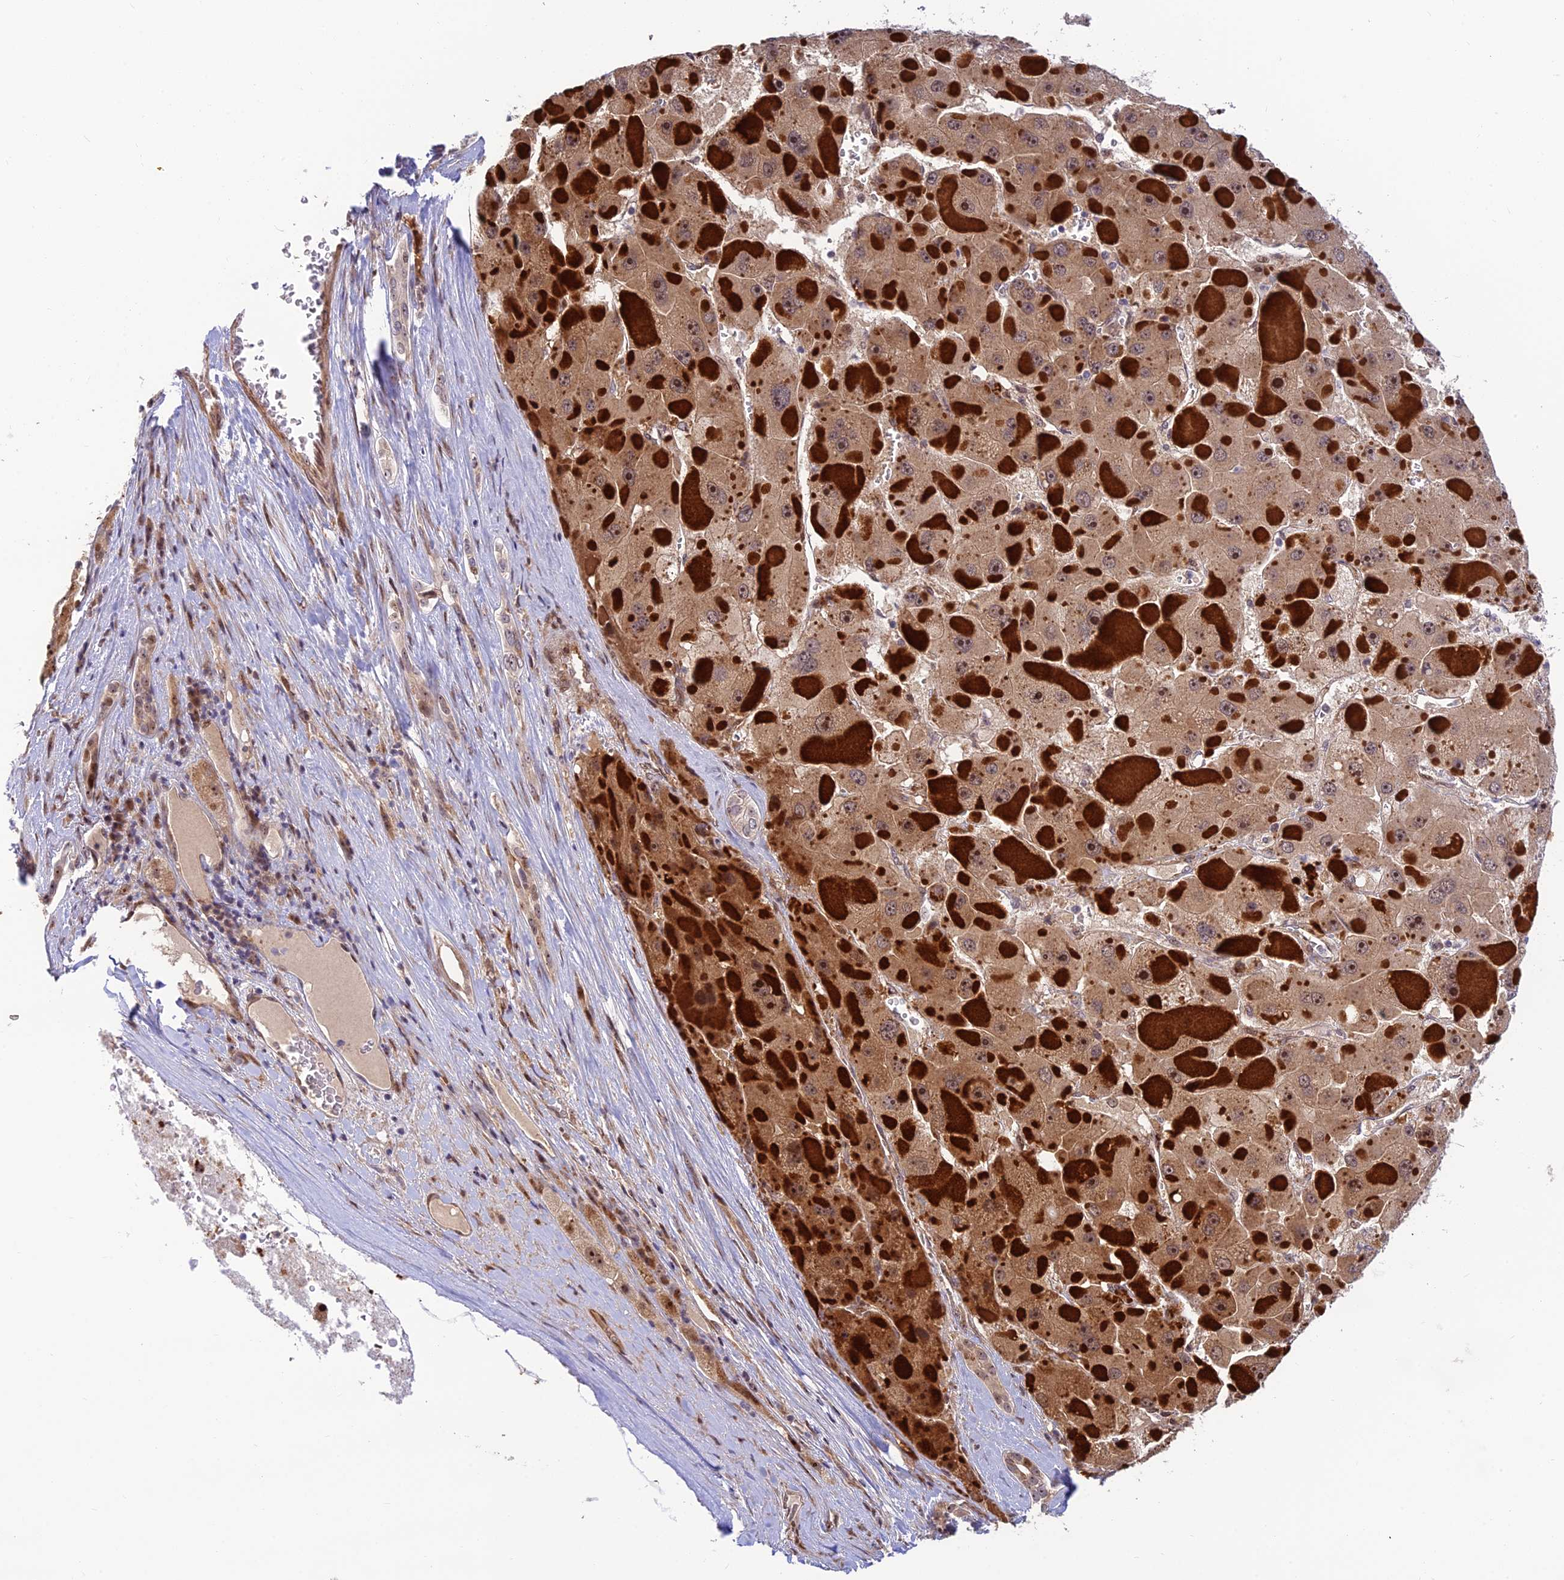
{"staining": {"intensity": "moderate", "quantity": ">75%", "location": "cytoplasmic/membranous"}, "tissue": "liver cancer", "cell_type": "Tumor cells", "image_type": "cancer", "snomed": [{"axis": "morphology", "description": "Carcinoma, Hepatocellular, NOS"}, {"axis": "topography", "description": "Liver"}], "caption": "Moderate cytoplasmic/membranous positivity is present in approximately >75% of tumor cells in hepatocellular carcinoma (liver).", "gene": "UFSP2", "patient": {"sex": "female", "age": 73}}